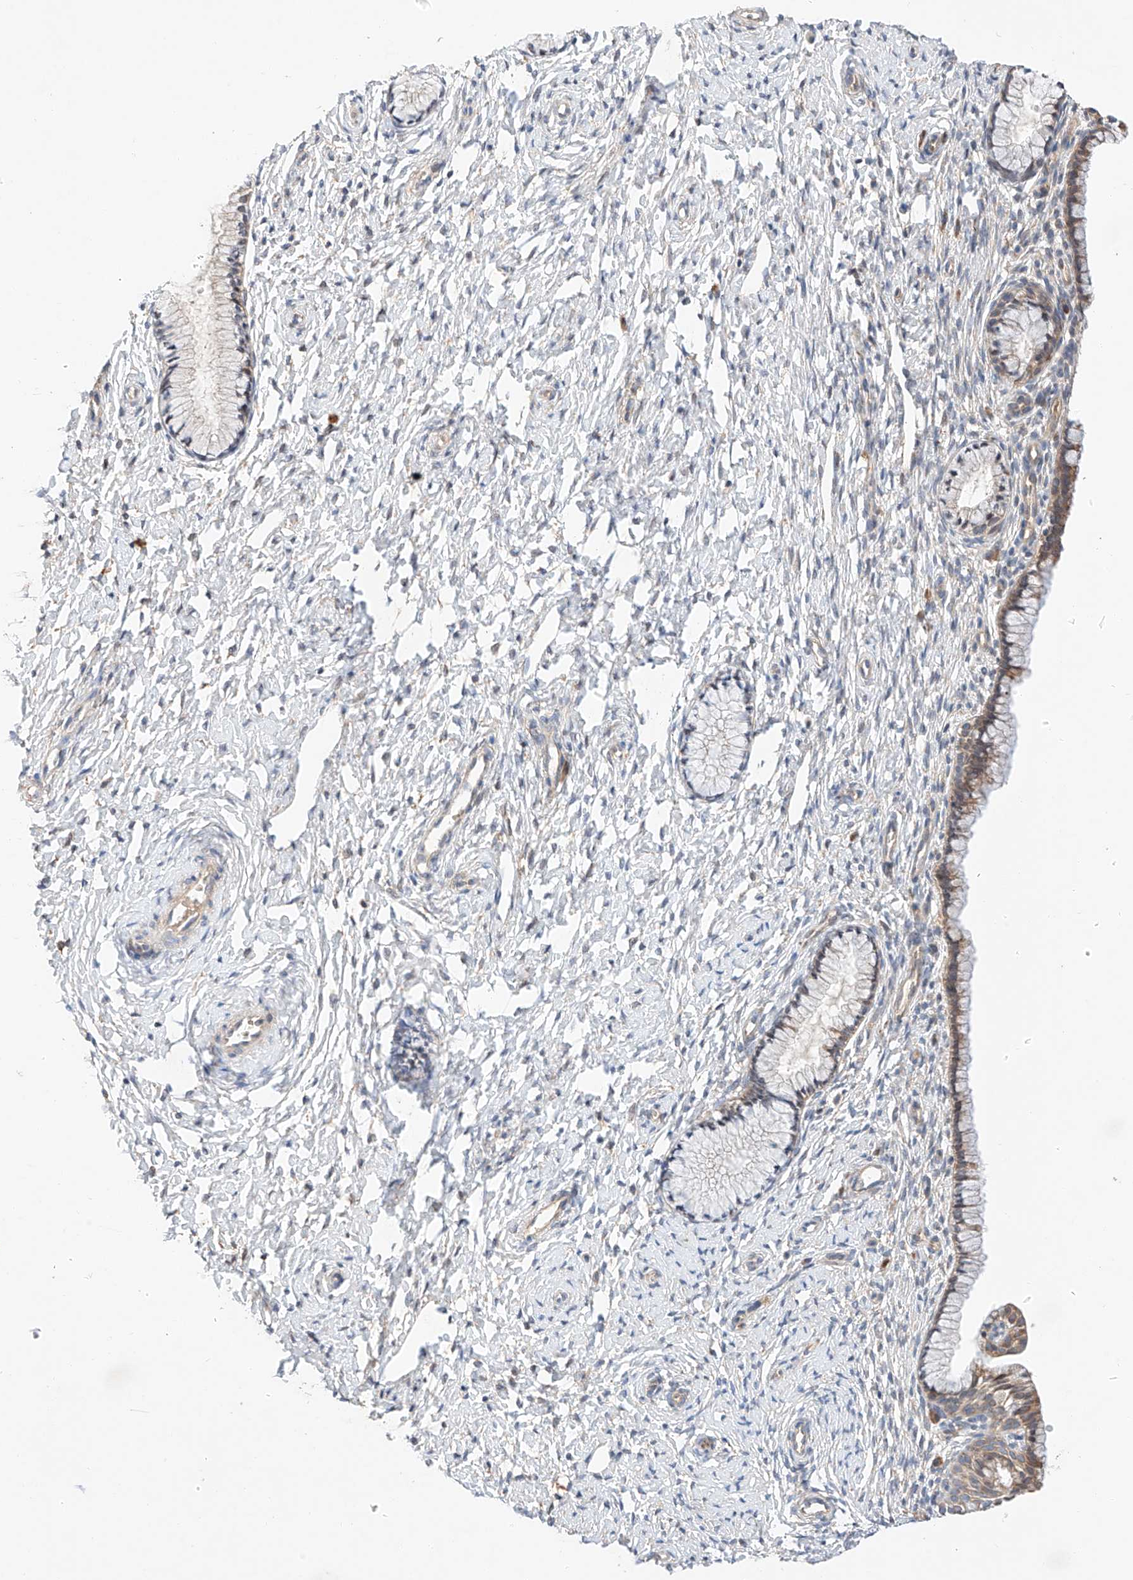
{"staining": {"intensity": "moderate", "quantity": "<25%", "location": "cytoplasmic/membranous"}, "tissue": "cervix", "cell_type": "Glandular cells", "image_type": "normal", "snomed": [{"axis": "morphology", "description": "Normal tissue, NOS"}, {"axis": "topography", "description": "Cervix"}], "caption": "Immunohistochemical staining of benign cervix reveals <25% levels of moderate cytoplasmic/membranous protein staining in about <25% of glandular cells.", "gene": "C6orf118", "patient": {"sex": "female", "age": 33}}